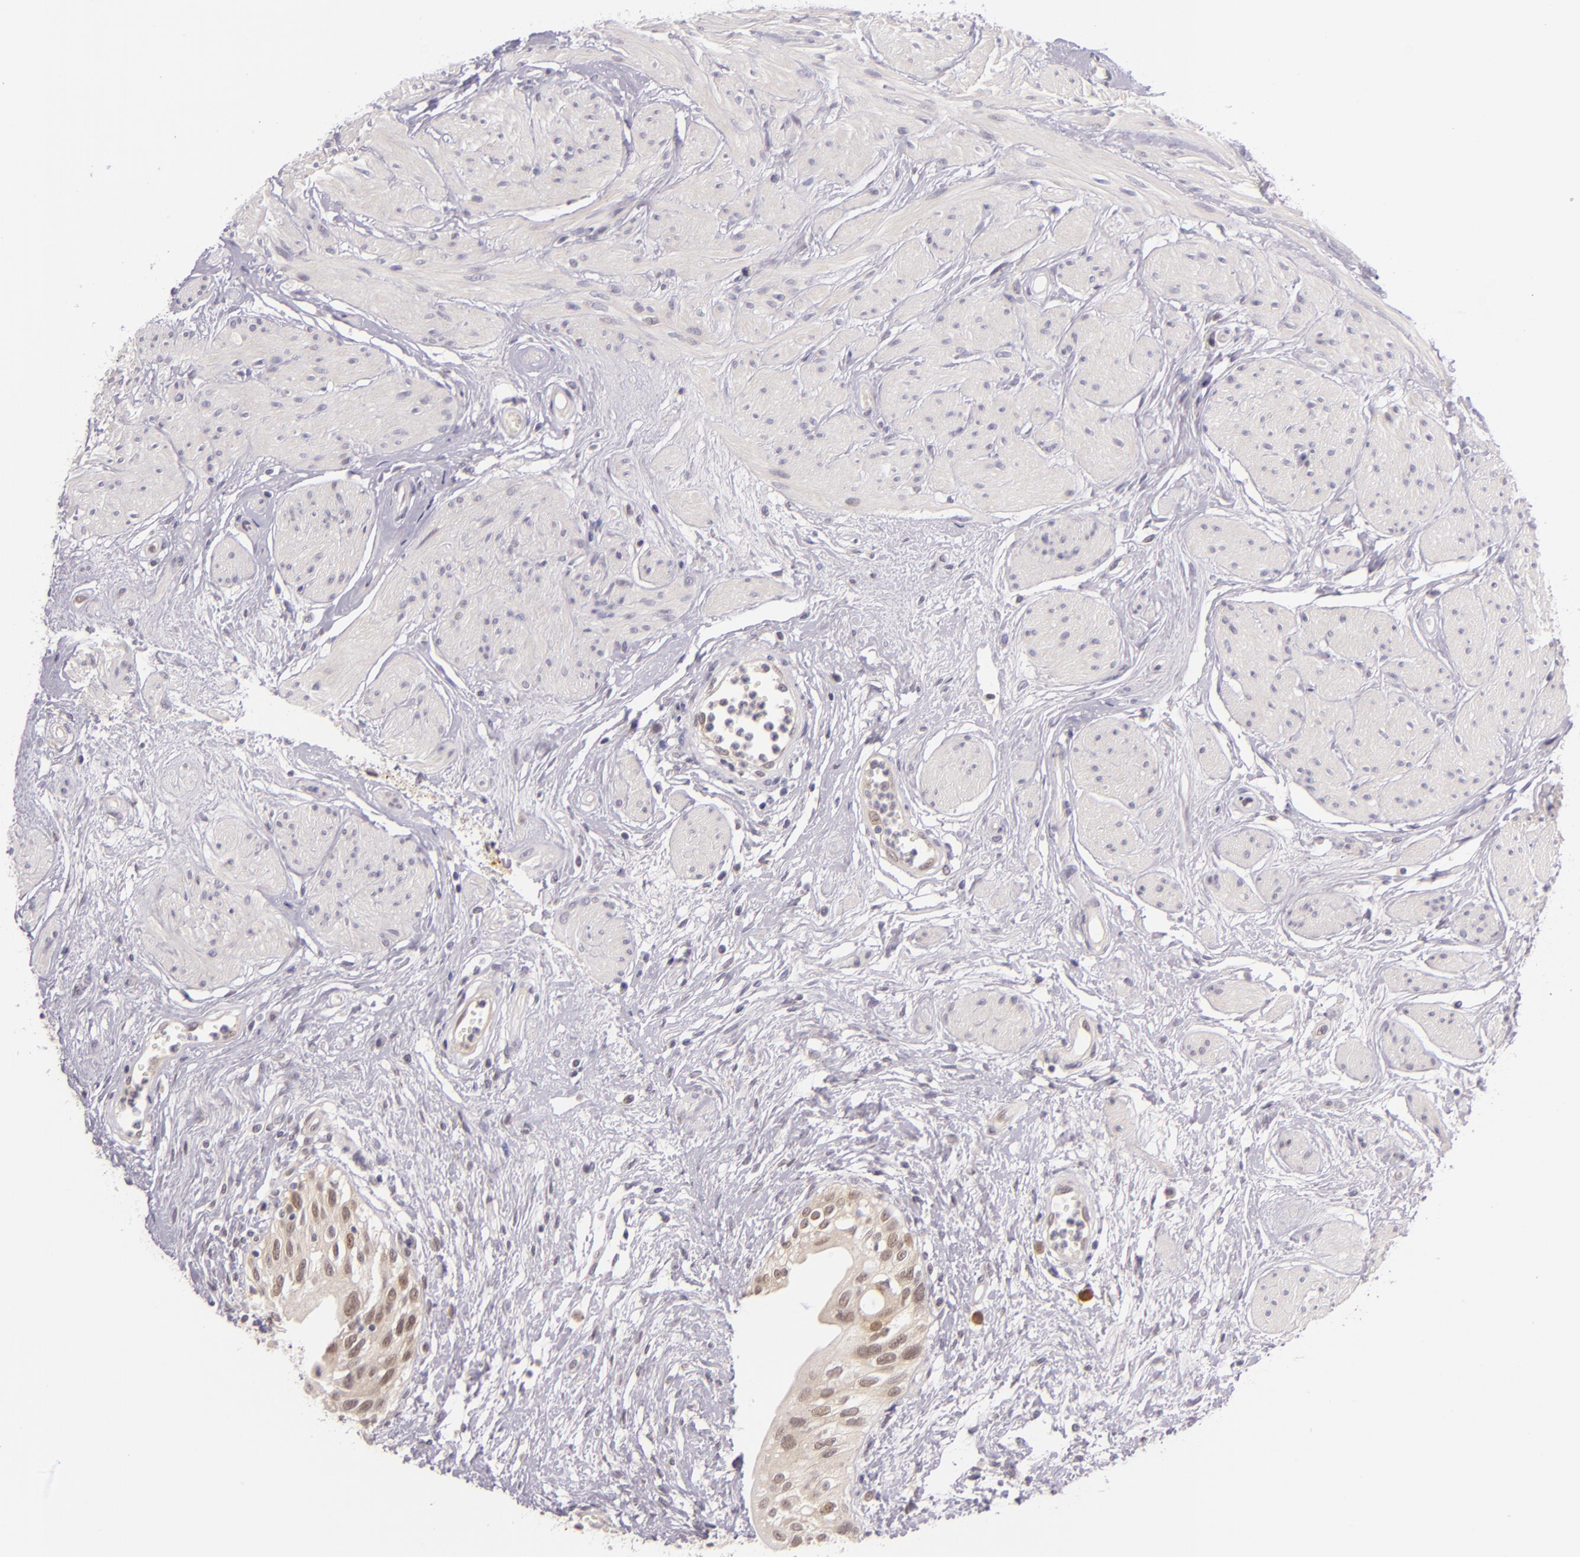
{"staining": {"intensity": "moderate", "quantity": "25%-75%", "location": "cytoplasmic/membranous,nuclear"}, "tissue": "urinary bladder", "cell_type": "Urothelial cells", "image_type": "normal", "snomed": [{"axis": "morphology", "description": "Normal tissue, NOS"}, {"axis": "topography", "description": "Urinary bladder"}], "caption": "Urinary bladder stained with a brown dye exhibits moderate cytoplasmic/membranous,nuclear positive positivity in about 25%-75% of urothelial cells.", "gene": "CSE1L", "patient": {"sex": "female", "age": 55}}